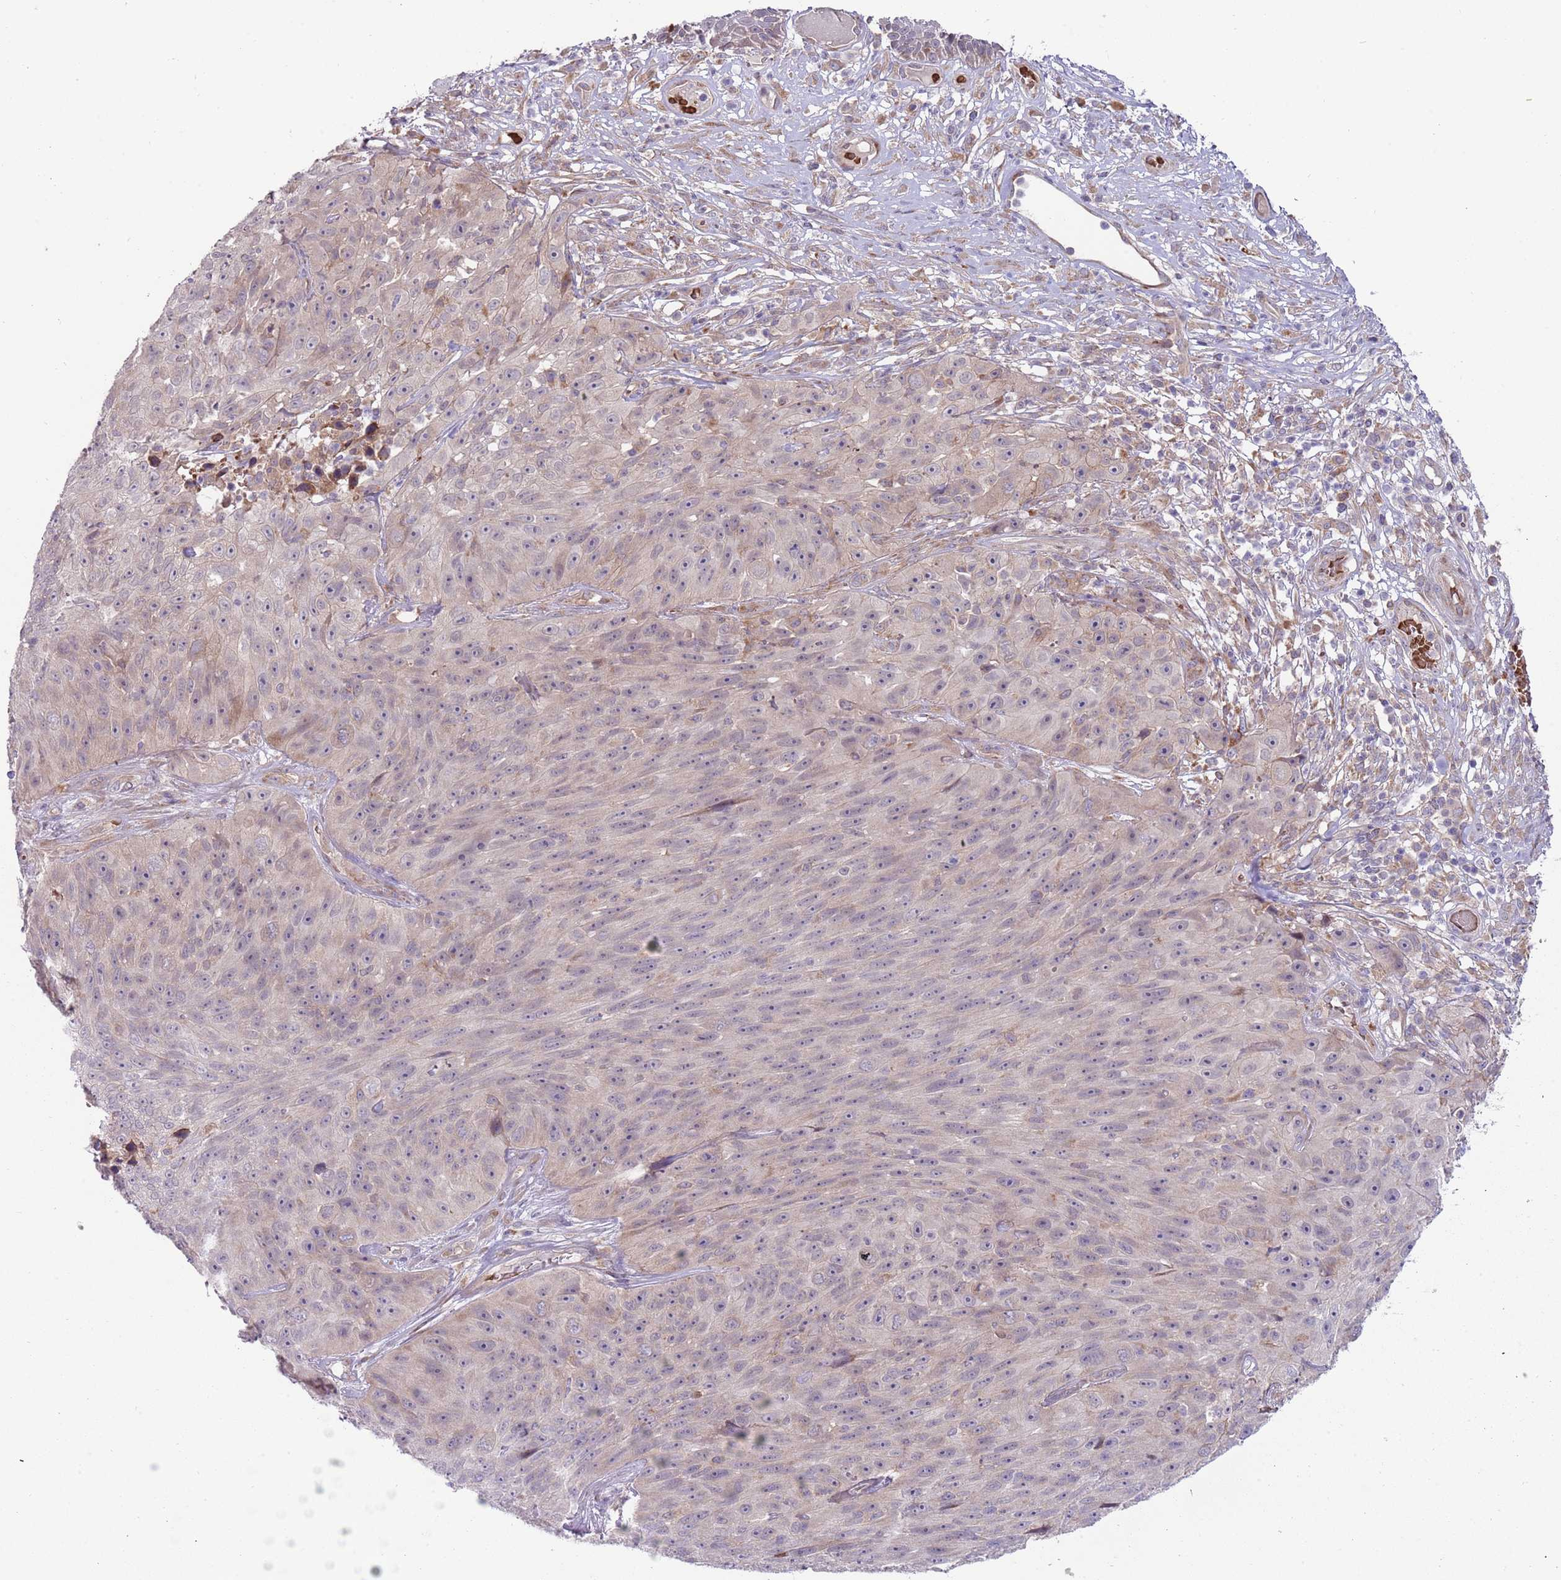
{"staining": {"intensity": "weak", "quantity": "<25%", "location": "cytoplasmic/membranous"}, "tissue": "skin cancer", "cell_type": "Tumor cells", "image_type": "cancer", "snomed": [{"axis": "morphology", "description": "Squamous cell carcinoma, NOS"}, {"axis": "topography", "description": "Skin"}], "caption": "Immunohistochemistry of squamous cell carcinoma (skin) exhibits no expression in tumor cells. The staining was performed using DAB (3,3'-diaminobenzidine) to visualize the protein expression in brown, while the nuclei were stained in blue with hematoxylin (Magnification: 20x).", "gene": "VWCE", "patient": {"sex": "female", "age": 87}}